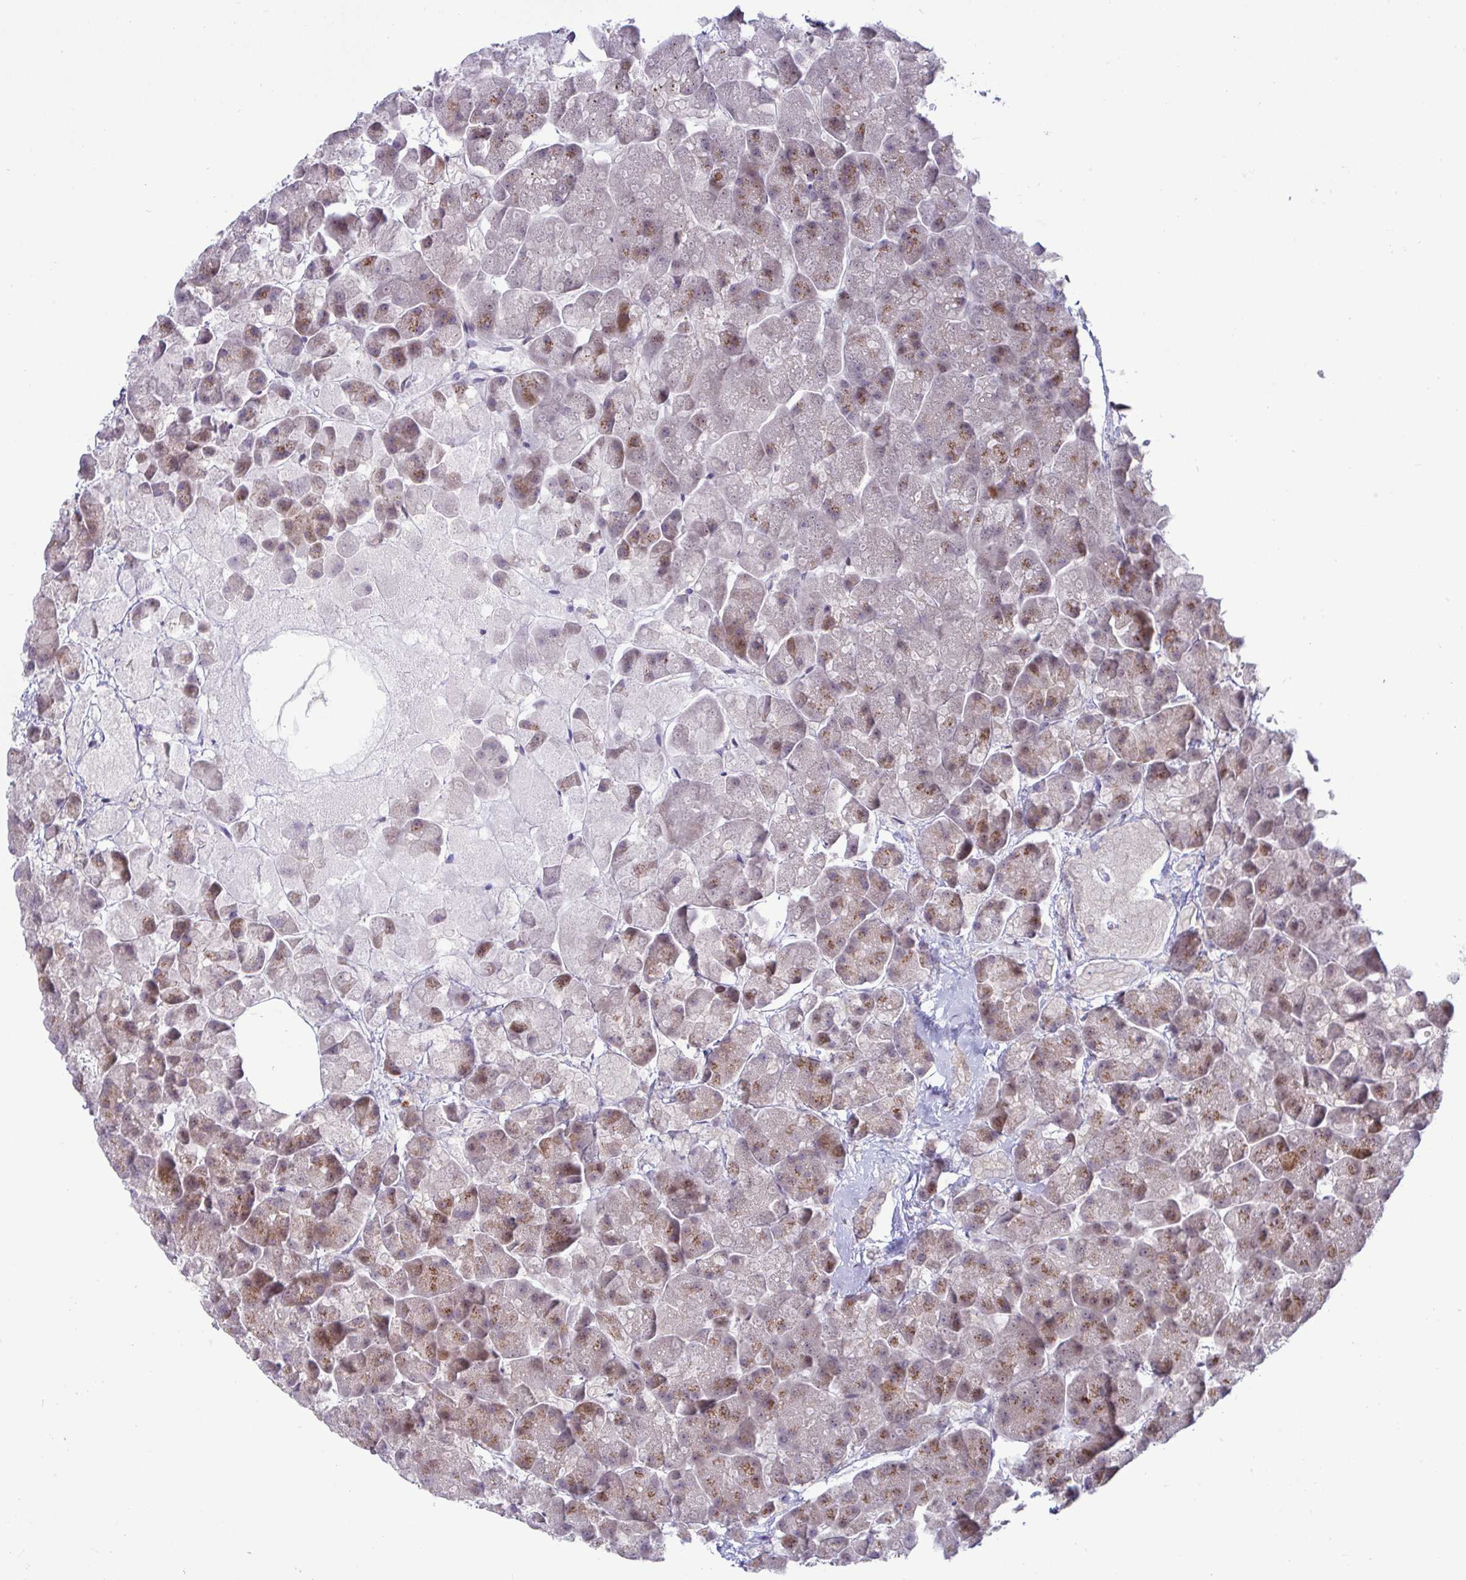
{"staining": {"intensity": "moderate", "quantity": "<25%", "location": "cytoplasmic/membranous"}, "tissue": "pancreas", "cell_type": "Exocrine glandular cells", "image_type": "normal", "snomed": [{"axis": "morphology", "description": "Normal tissue, NOS"}, {"axis": "topography", "description": "Pancreas"}, {"axis": "topography", "description": "Peripheral nerve tissue"}], "caption": "Protein expression analysis of benign pancreas shows moderate cytoplasmic/membranous expression in approximately <25% of exocrine glandular cells.", "gene": "GSTM1", "patient": {"sex": "male", "age": 54}}